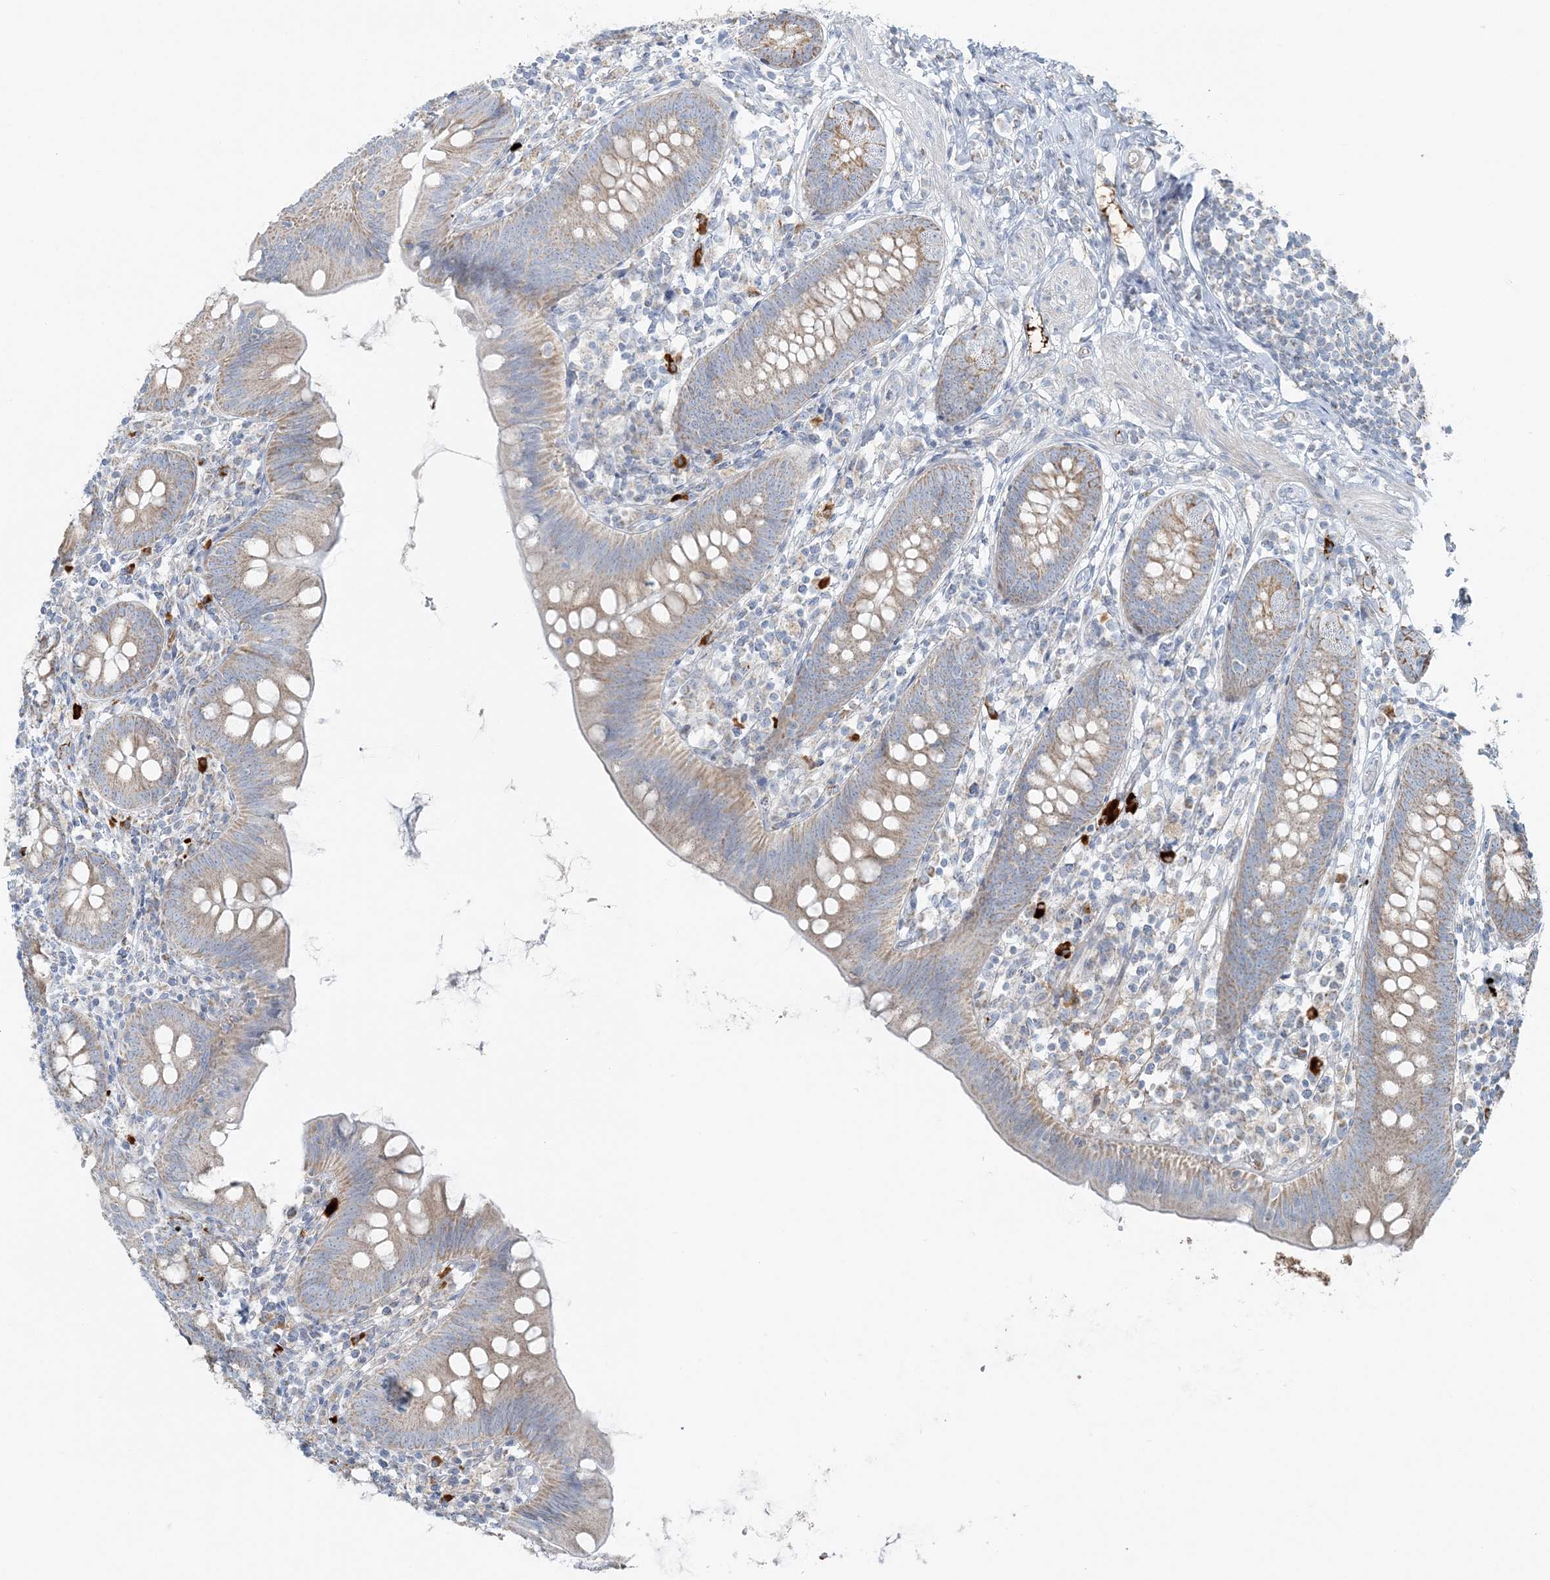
{"staining": {"intensity": "moderate", "quantity": ">75%", "location": "cytoplasmic/membranous"}, "tissue": "appendix", "cell_type": "Glandular cells", "image_type": "normal", "snomed": [{"axis": "morphology", "description": "Normal tissue, NOS"}, {"axis": "topography", "description": "Appendix"}], "caption": "Immunohistochemistry (IHC) (DAB (3,3'-diaminobenzidine)) staining of benign appendix displays moderate cytoplasmic/membranous protein positivity in about >75% of glandular cells.", "gene": "SLC22A16", "patient": {"sex": "female", "age": 62}}